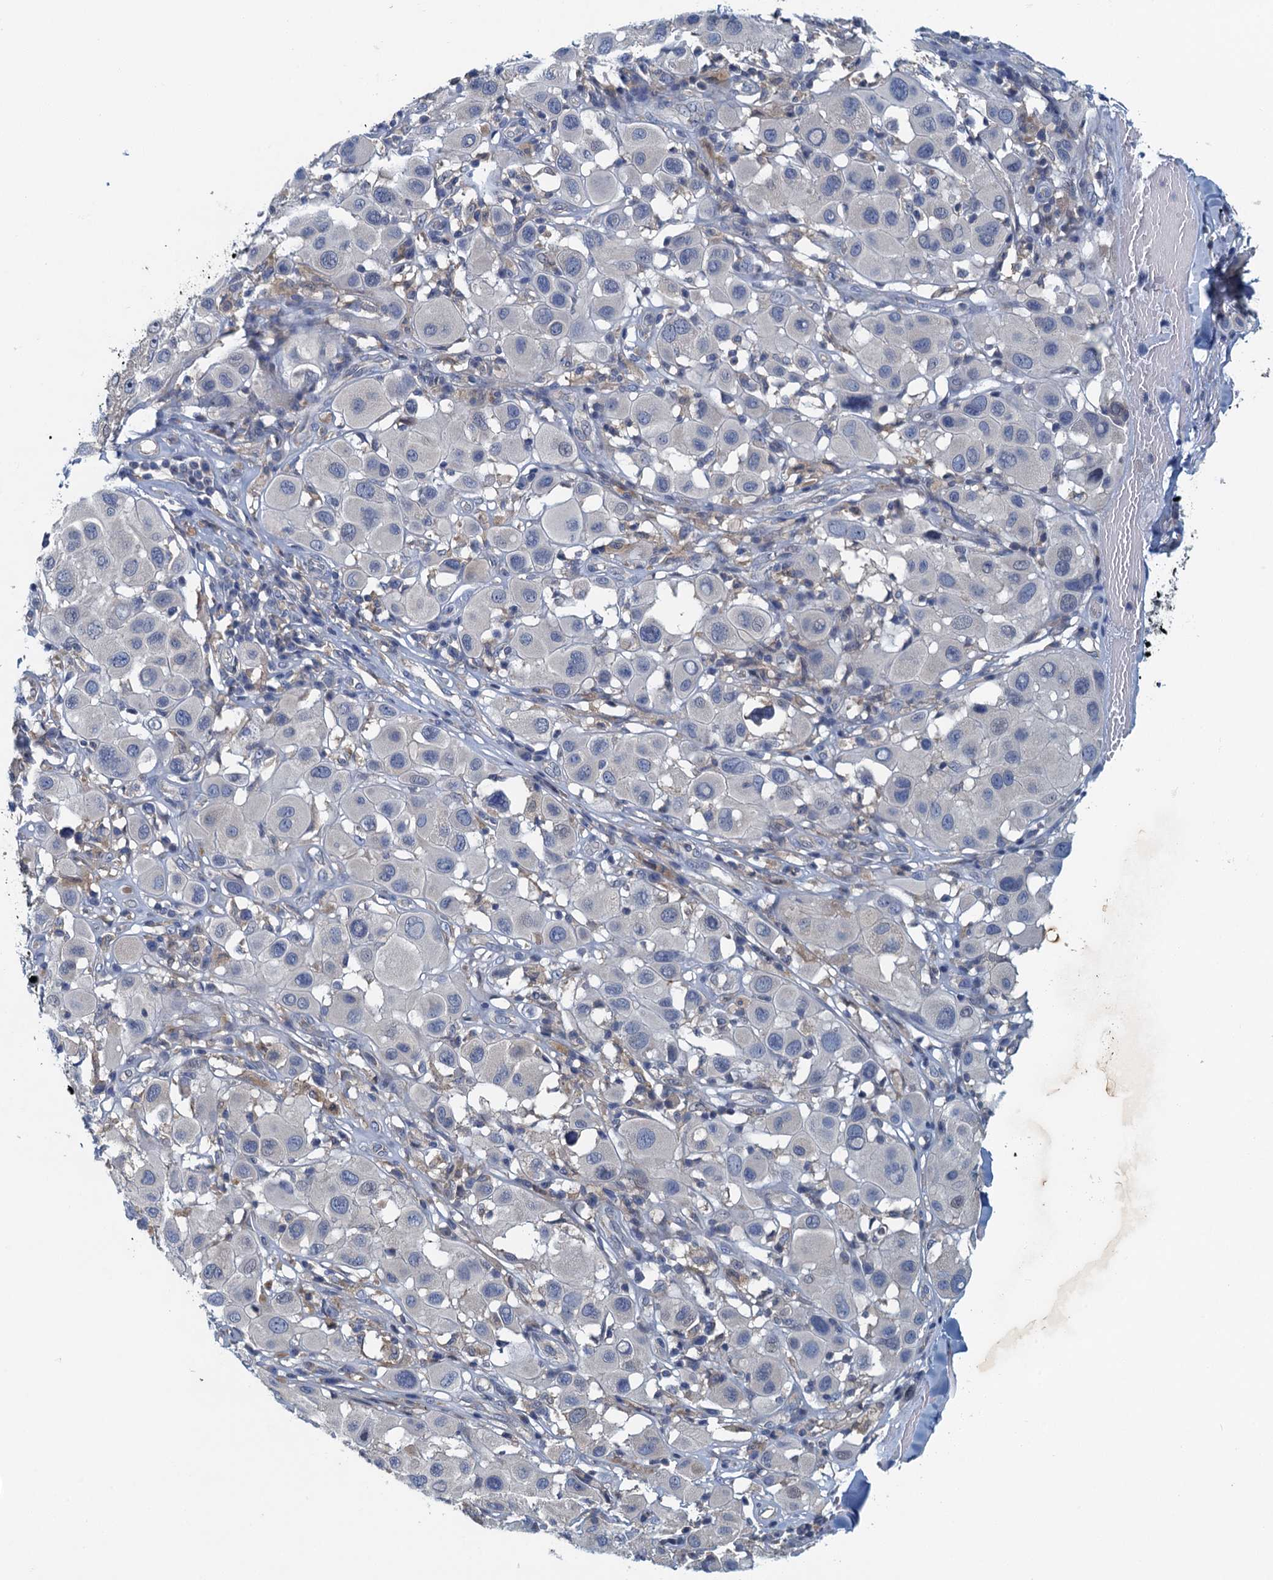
{"staining": {"intensity": "negative", "quantity": "none", "location": "none"}, "tissue": "melanoma", "cell_type": "Tumor cells", "image_type": "cancer", "snomed": [{"axis": "morphology", "description": "Malignant melanoma, Metastatic site"}, {"axis": "topography", "description": "Skin"}], "caption": "High power microscopy micrograph of an IHC histopathology image of melanoma, revealing no significant staining in tumor cells. (DAB immunohistochemistry with hematoxylin counter stain).", "gene": "NCKAP1L", "patient": {"sex": "male", "age": 41}}